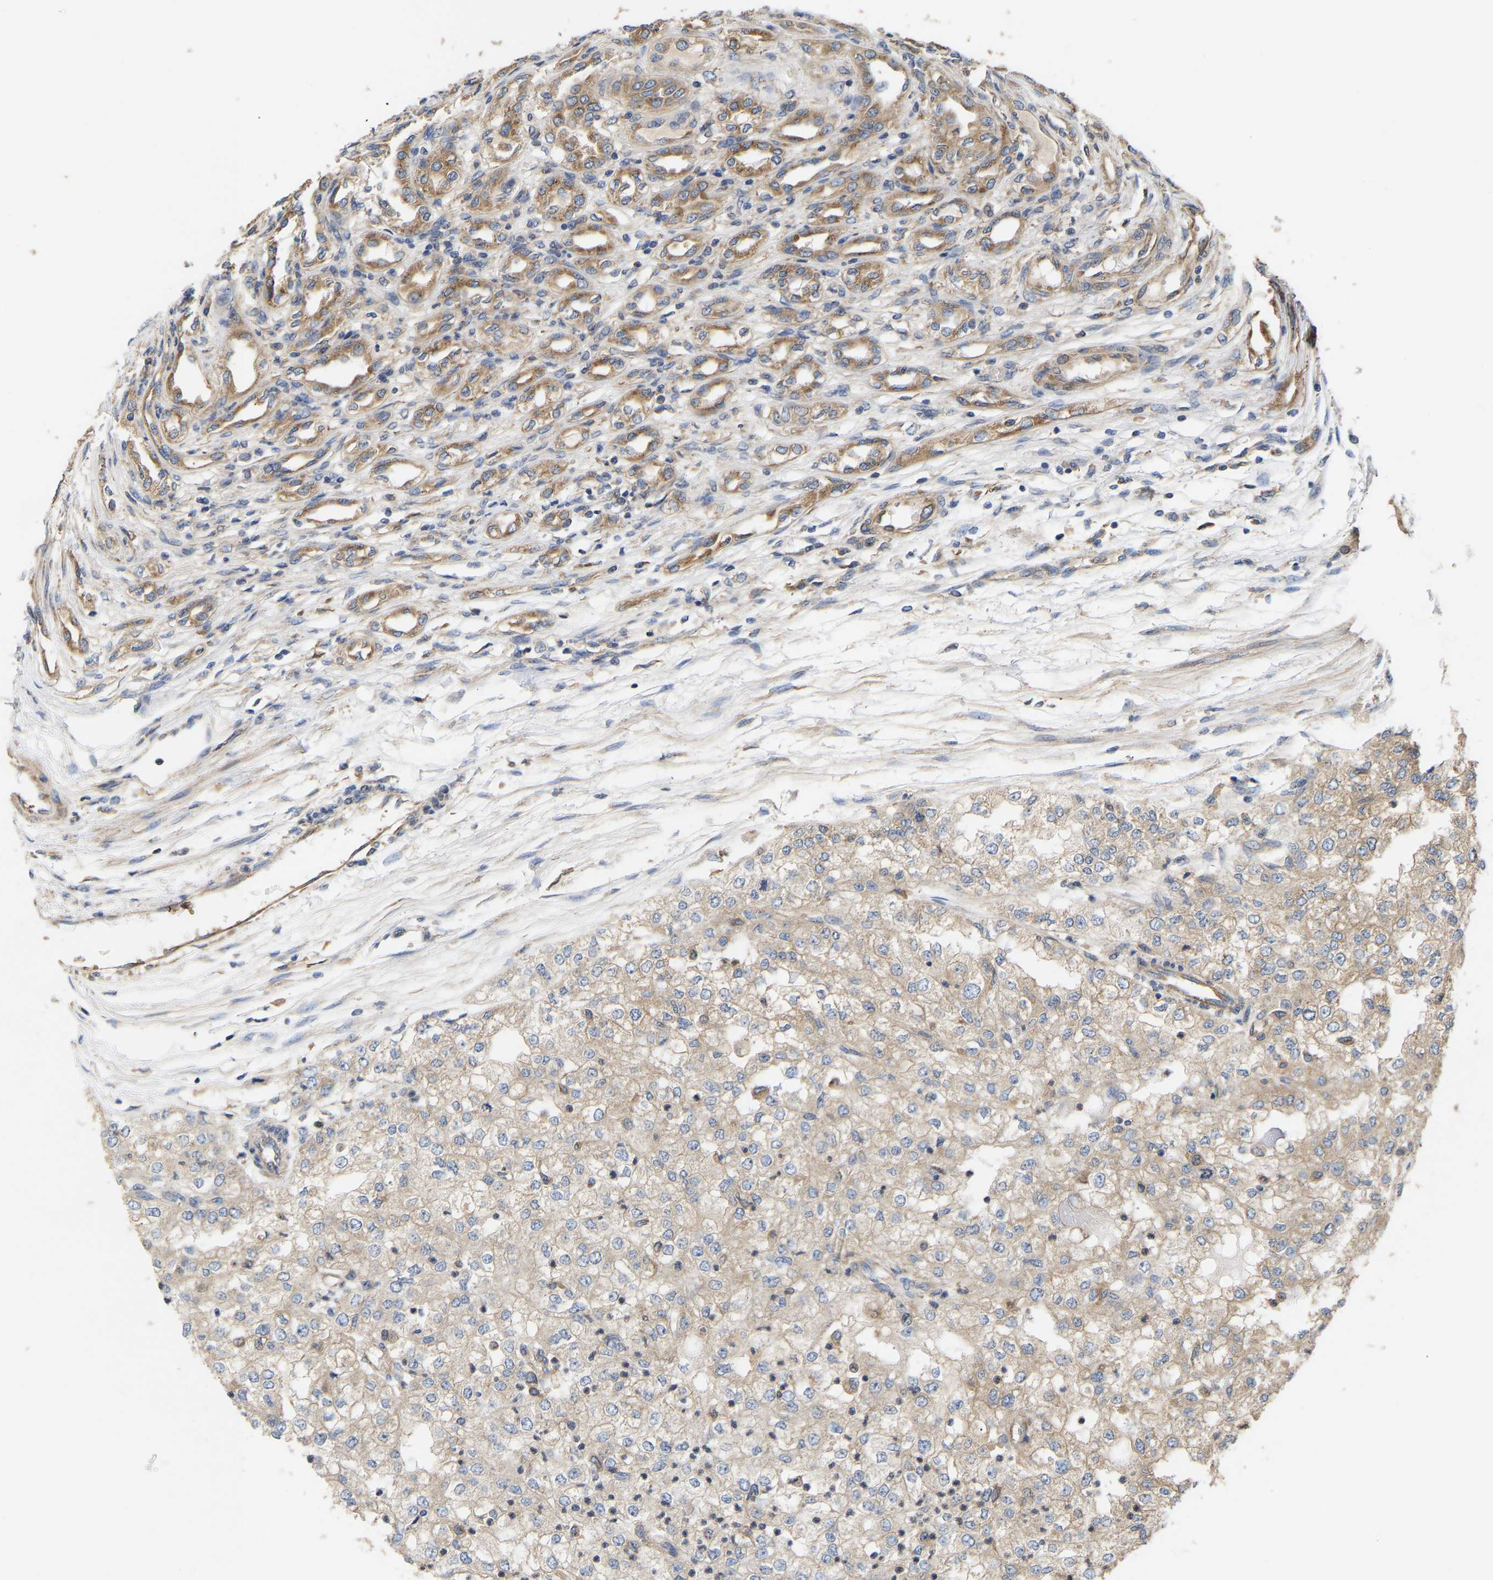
{"staining": {"intensity": "weak", "quantity": "<25%", "location": "cytoplasmic/membranous"}, "tissue": "renal cancer", "cell_type": "Tumor cells", "image_type": "cancer", "snomed": [{"axis": "morphology", "description": "Adenocarcinoma, NOS"}, {"axis": "topography", "description": "Kidney"}], "caption": "Tumor cells show no significant staining in adenocarcinoma (renal). Brightfield microscopy of IHC stained with DAB (3,3'-diaminobenzidine) (brown) and hematoxylin (blue), captured at high magnification.", "gene": "AIMP2", "patient": {"sex": "female", "age": 54}}